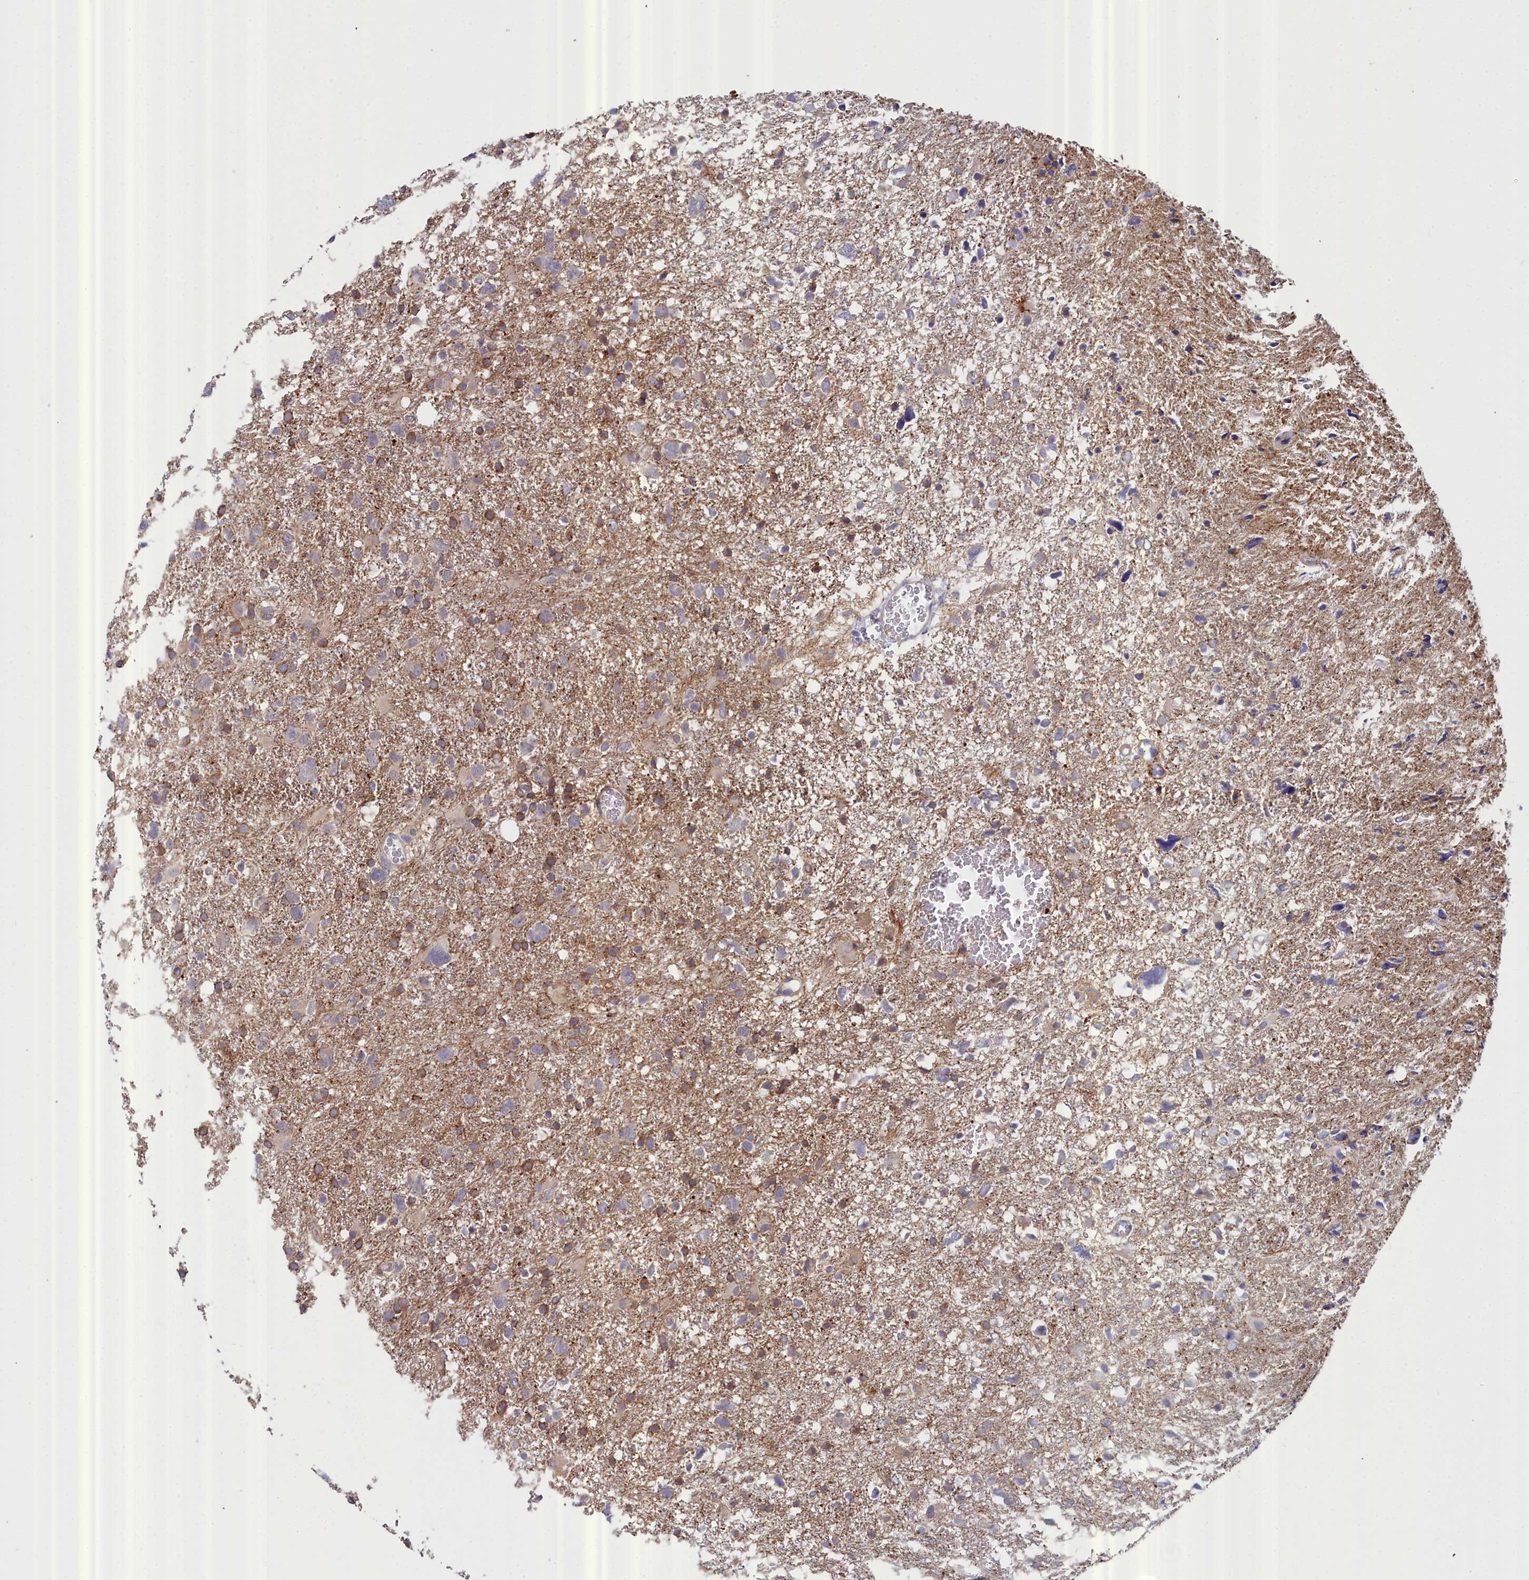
{"staining": {"intensity": "moderate", "quantity": "<25%", "location": "cytoplasmic/membranous"}, "tissue": "glioma", "cell_type": "Tumor cells", "image_type": "cancer", "snomed": [{"axis": "morphology", "description": "Glioma, malignant, High grade"}, {"axis": "topography", "description": "Brain"}], "caption": "Malignant glioma (high-grade) was stained to show a protein in brown. There is low levels of moderate cytoplasmic/membranous positivity in about <25% of tumor cells.", "gene": "RDX", "patient": {"sex": "male", "age": 61}}